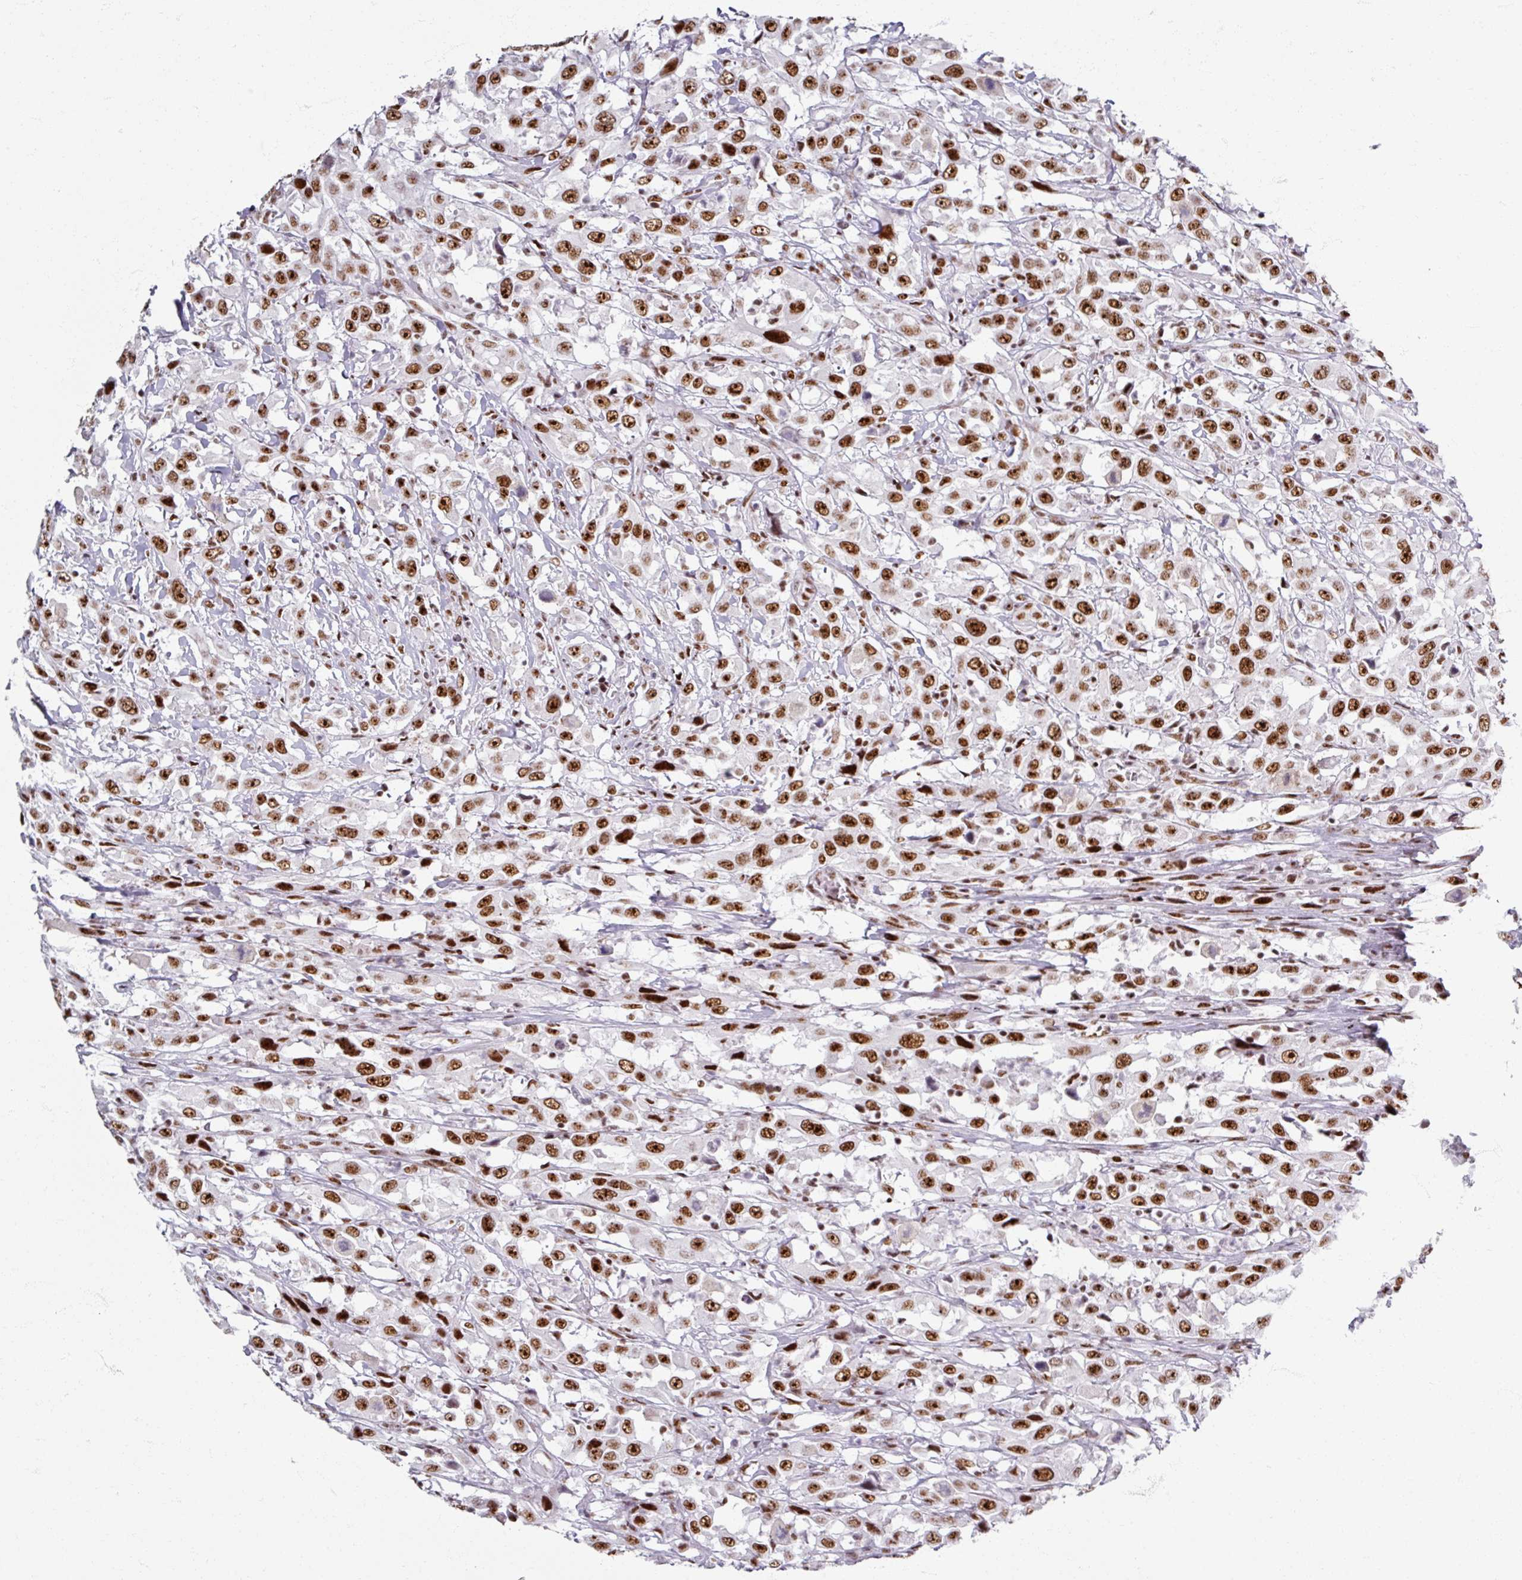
{"staining": {"intensity": "strong", "quantity": ">75%", "location": "nuclear"}, "tissue": "urothelial cancer", "cell_type": "Tumor cells", "image_type": "cancer", "snomed": [{"axis": "morphology", "description": "Urothelial carcinoma, High grade"}, {"axis": "topography", "description": "Urinary bladder"}], "caption": "A high-resolution micrograph shows immunohistochemistry (IHC) staining of high-grade urothelial carcinoma, which shows strong nuclear positivity in approximately >75% of tumor cells.", "gene": "ADAR", "patient": {"sex": "male", "age": 61}}